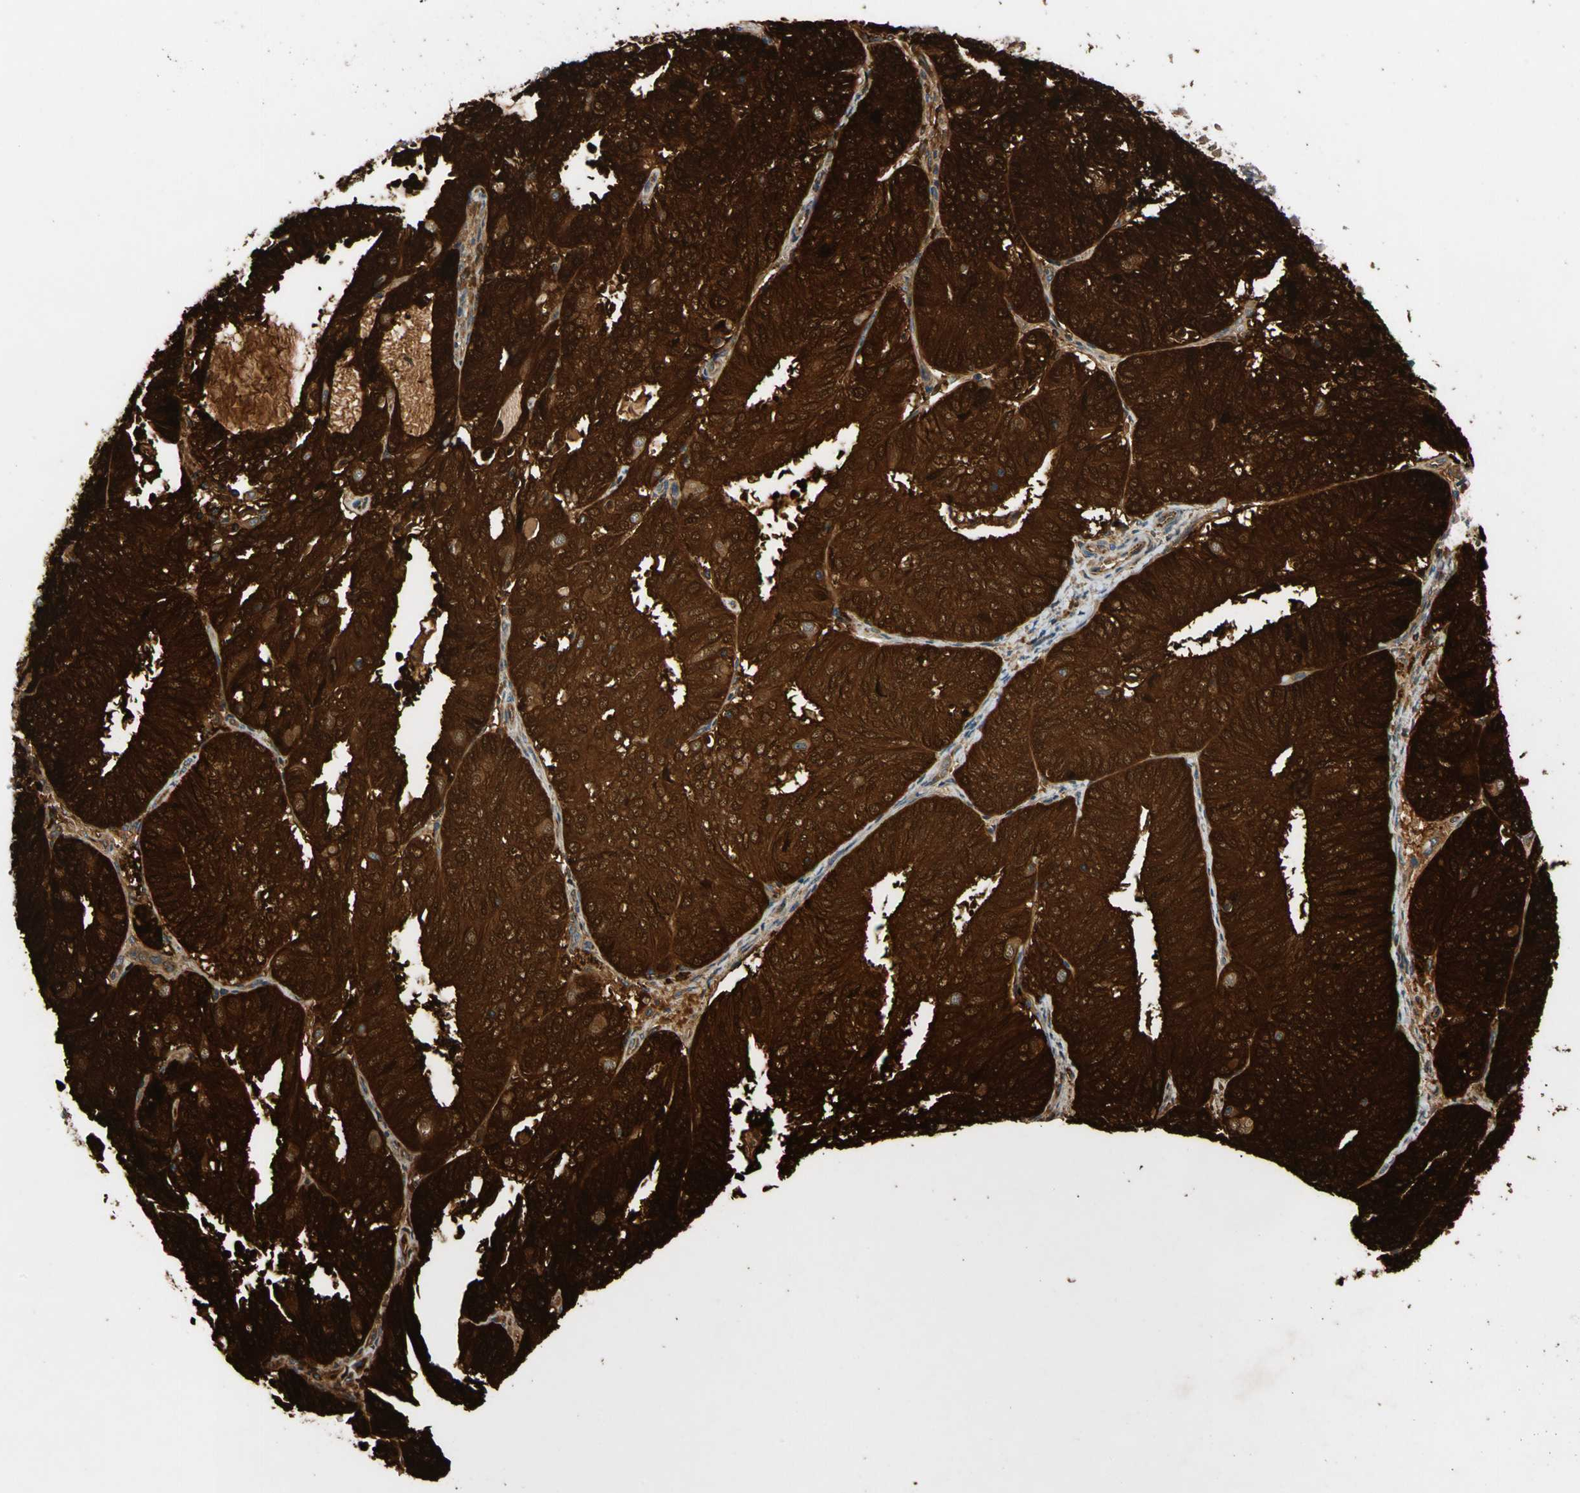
{"staining": {"intensity": "strong", "quantity": ">75%", "location": "cytoplasmic/membranous"}, "tissue": "endometrial cancer", "cell_type": "Tumor cells", "image_type": "cancer", "snomed": [{"axis": "morphology", "description": "Adenocarcinoma, NOS"}, {"axis": "topography", "description": "Uterus"}], "caption": "Tumor cells display strong cytoplasmic/membranous expression in about >75% of cells in endometrial cancer. (IHC, brightfield microscopy, high magnification).", "gene": "FGD6", "patient": {"sex": "female", "age": 60}}